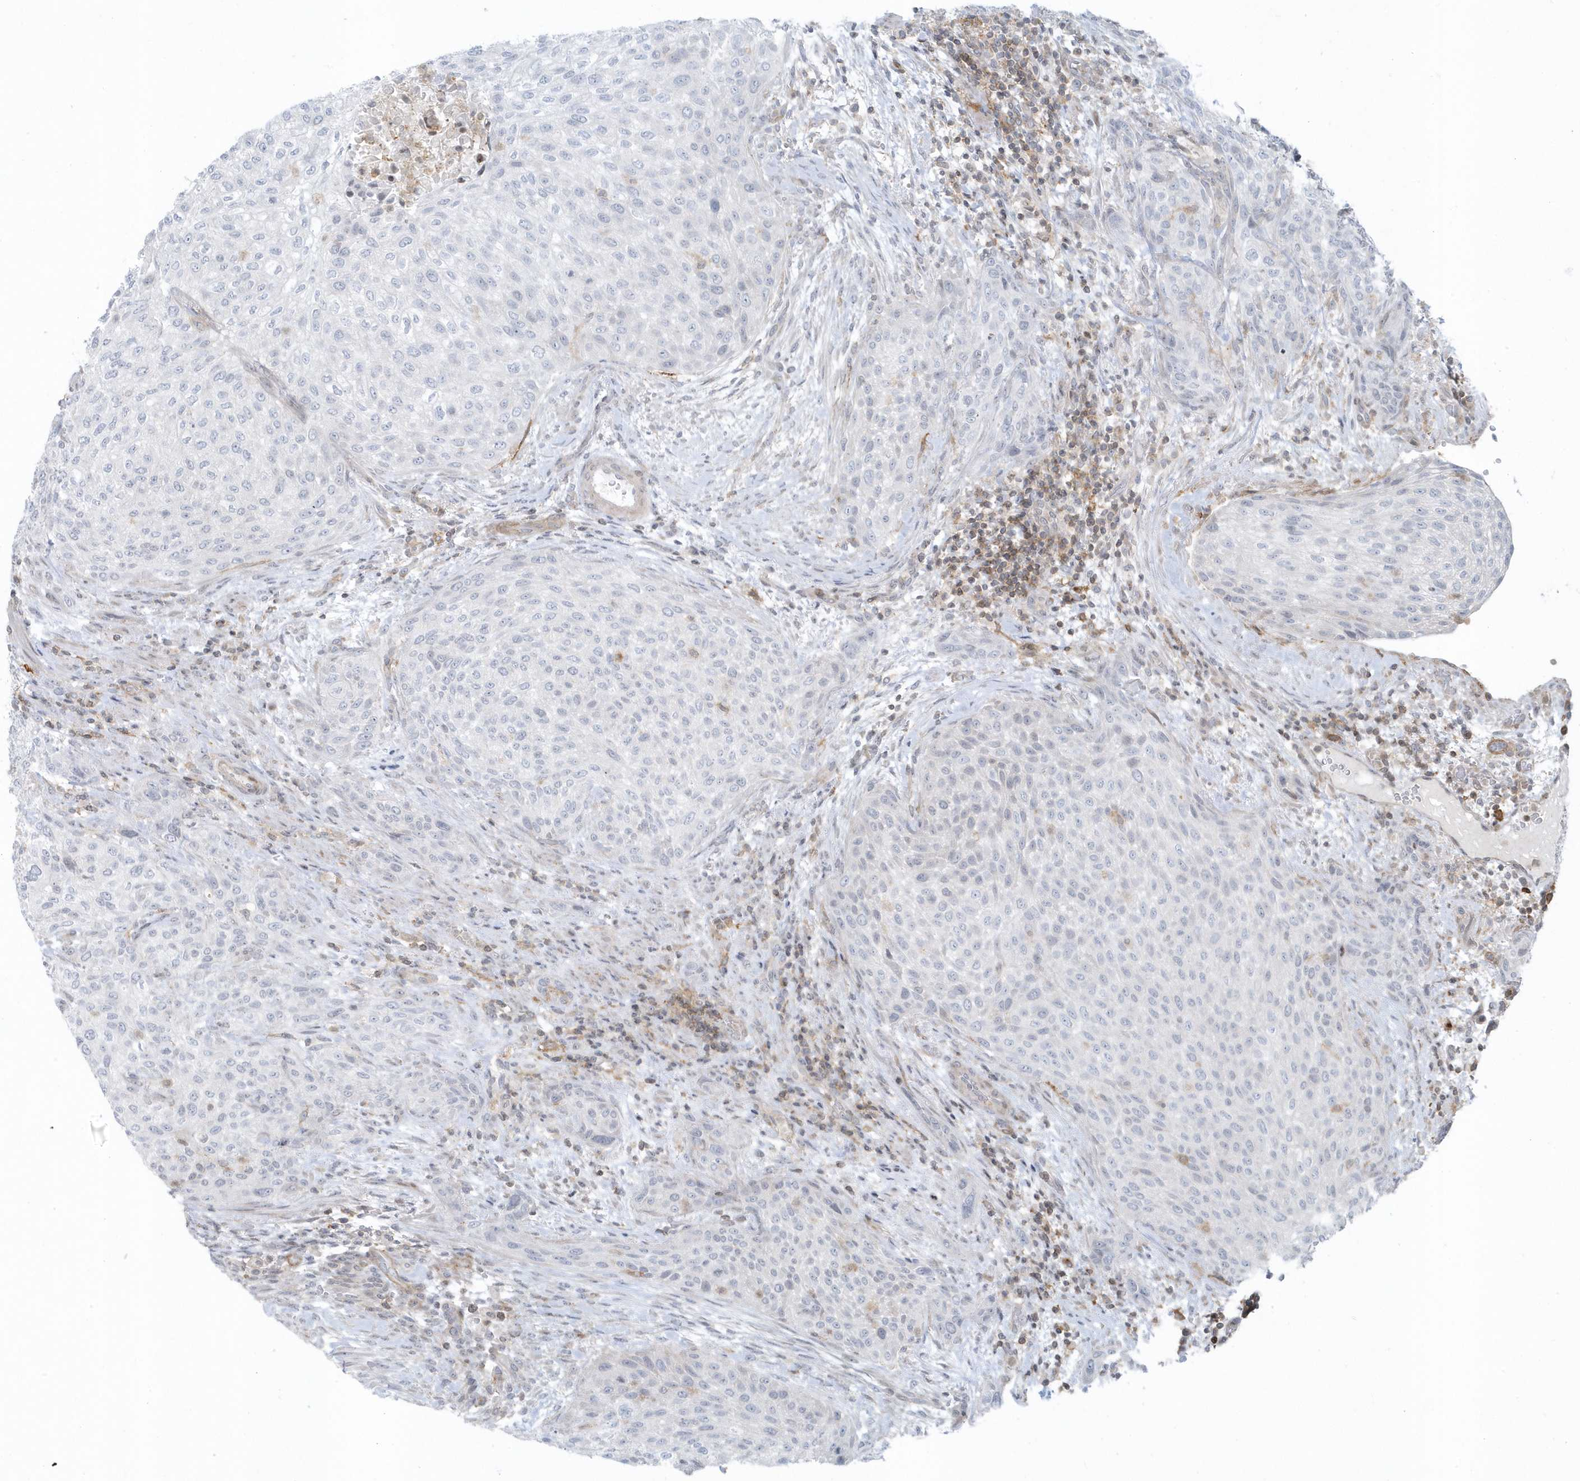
{"staining": {"intensity": "negative", "quantity": "none", "location": "none"}, "tissue": "urothelial cancer", "cell_type": "Tumor cells", "image_type": "cancer", "snomed": [{"axis": "morphology", "description": "Urothelial carcinoma, High grade"}, {"axis": "topography", "description": "Urinary bladder"}], "caption": "Protein analysis of high-grade urothelial carcinoma exhibits no significant expression in tumor cells.", "gene": "CACNB2", "patient": {"sex": "male", "age": 35}}